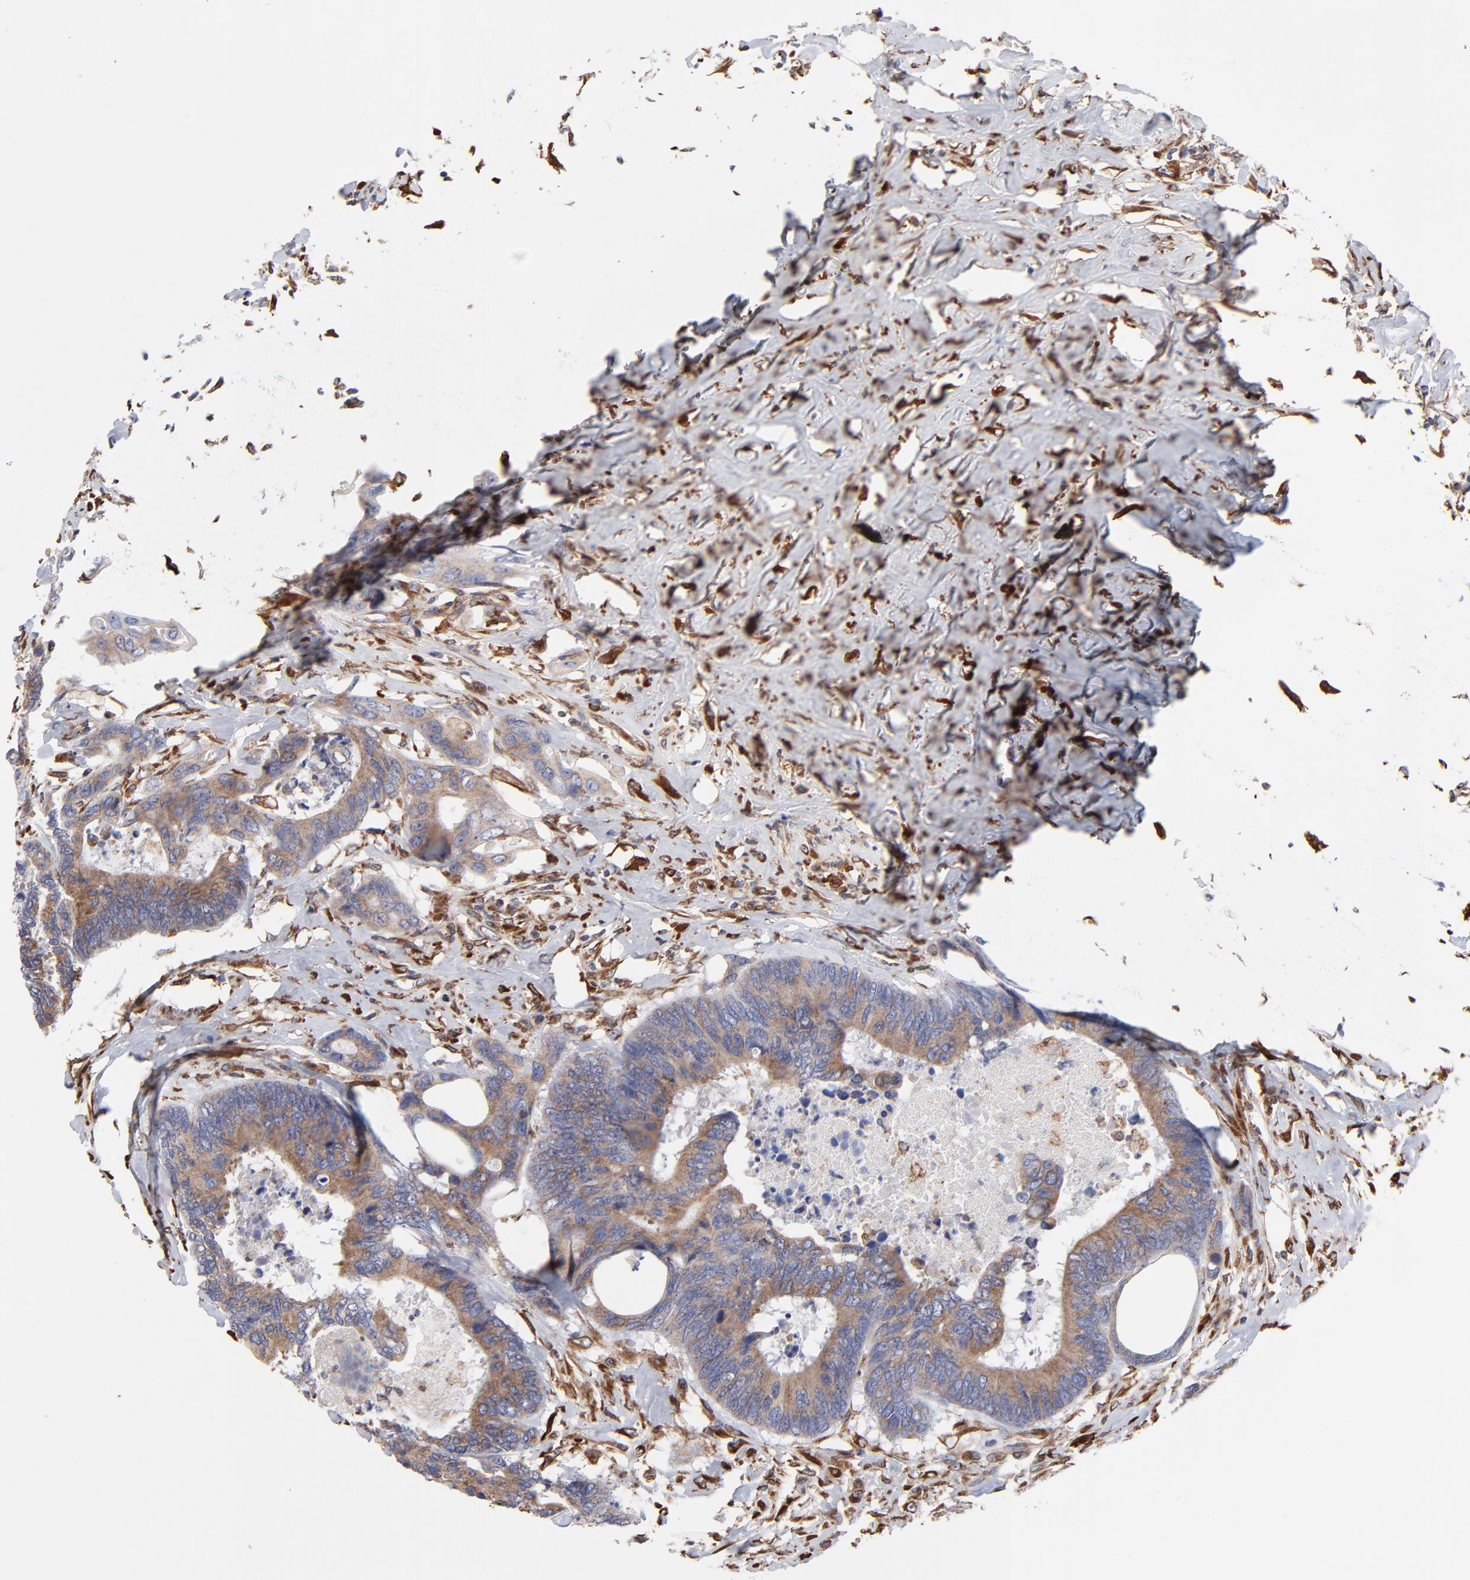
{"staining": {"intensity": "weak", "quantity": ">75%", "location": "cytoplasmic/membranous"}, "tissue": "colorectal cancer", "cell_type": "Tumor cells", "image_type": "cancer", "snomed": [{"axis": "morphology", "description": "Adenocarcinoma, NOS"}, {"axis": "topography", "description": "Rectum"}], "caption": "This is a photomicrograph of immunohistochemistry (IHC) staining of colorectal cancer, which shows weak staining in the cytoplasmic/membranous of tumor cells.", "gene": "LMAN1", "patient": {"sex": "male", "age": 55}}